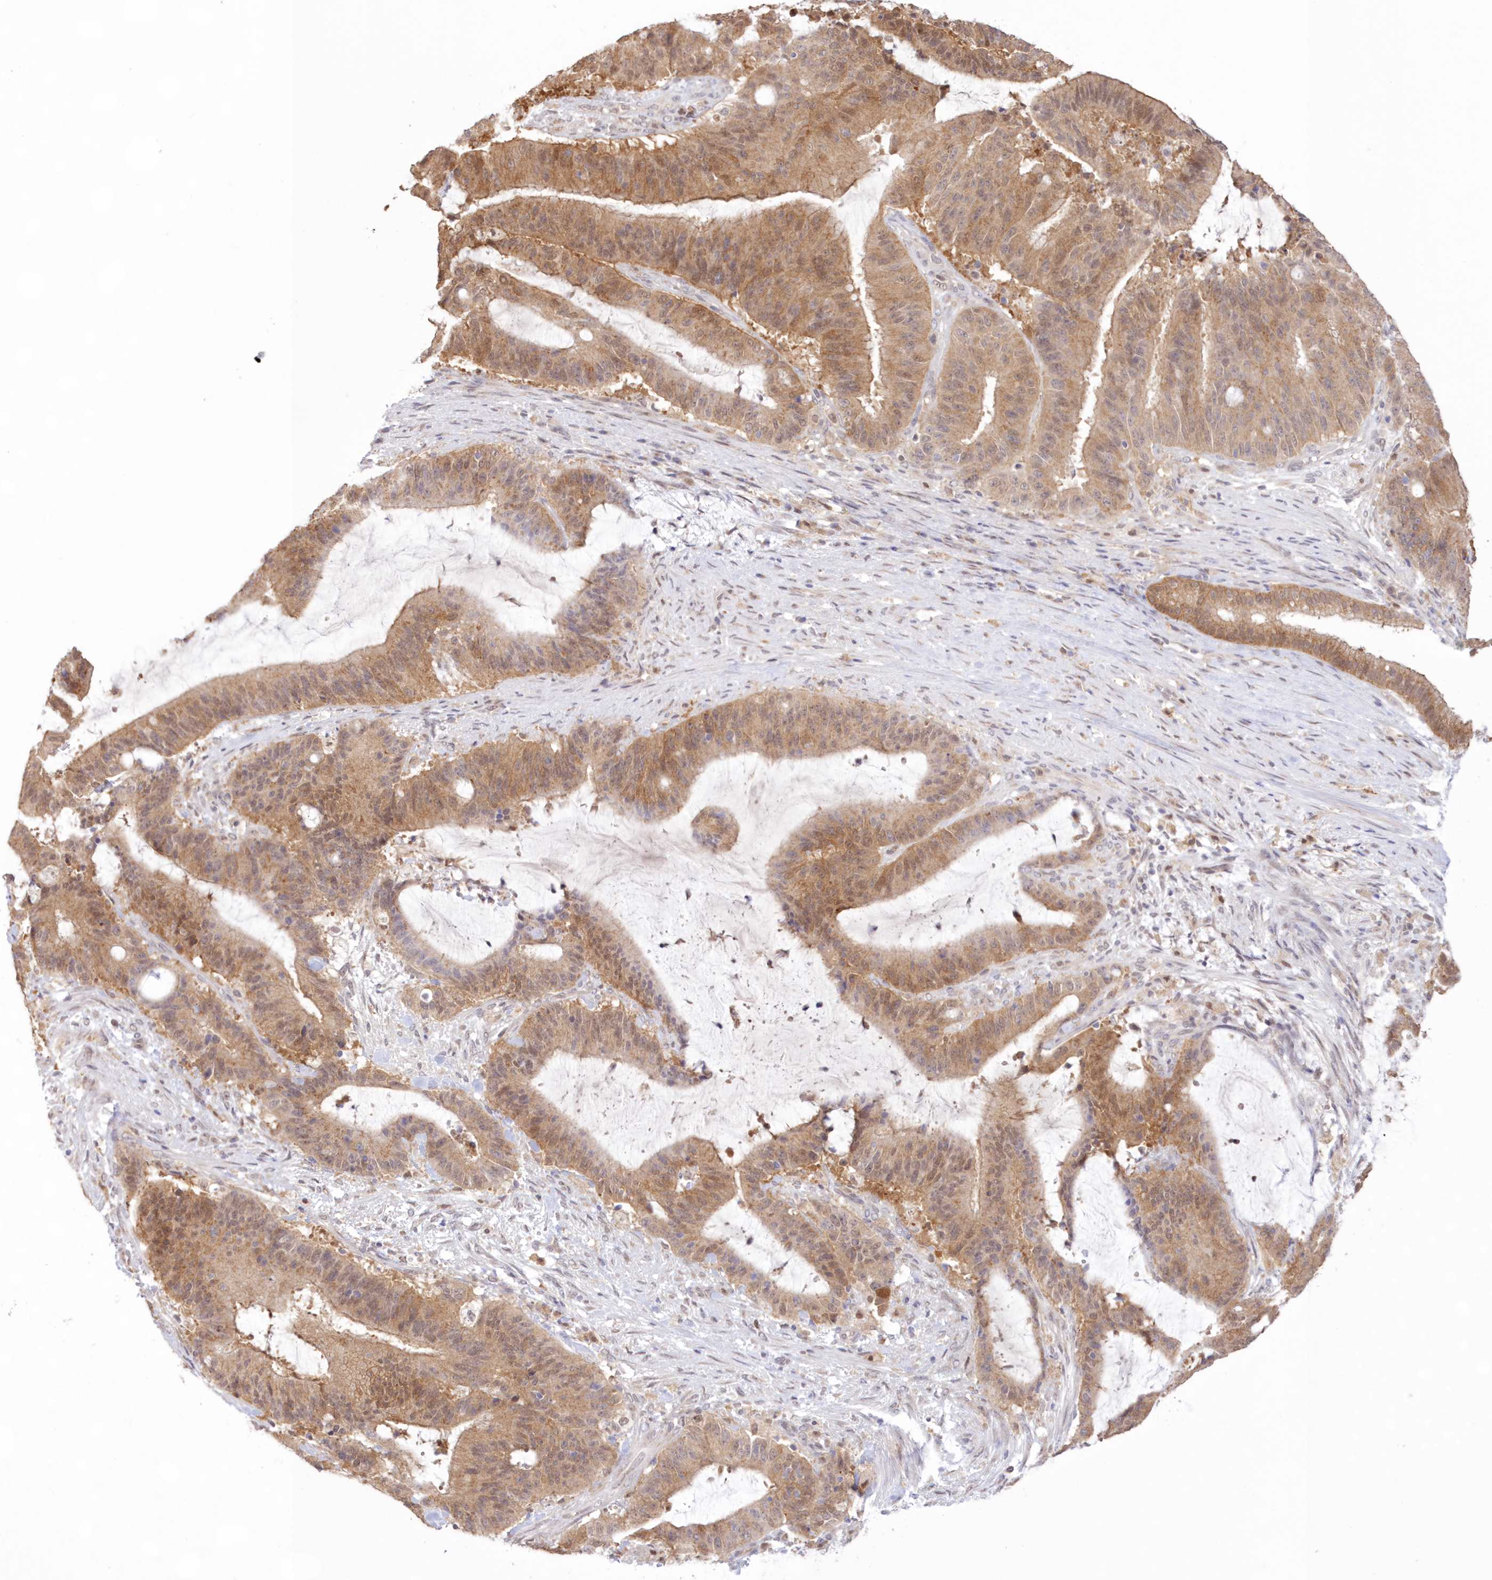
{"staining": {"intensity": "moderate", "quantity": ">75%", "location": "cytoplasmic/membranous,nuclear"}, "tissue": "liver cancer", "cell_type": "Tumor cells", "image_type": "cancer", "snomed": [{"axis": "morphology", "description": "Normal tissue, NOS"}, {"axis": "morphology", "description": "Cholangiocarcinoma"}, {"axis": "topography", "description": "Liver"}, {"axis": "topography", "description": "Peripheral nerve tissue"}], "caption": "Human liver cholangiocarcinoma stained with a protein marker displays moderate staining in tumor cells.", "gene": "RNPEP", "patient": {"sex": "female", "age": 73}}